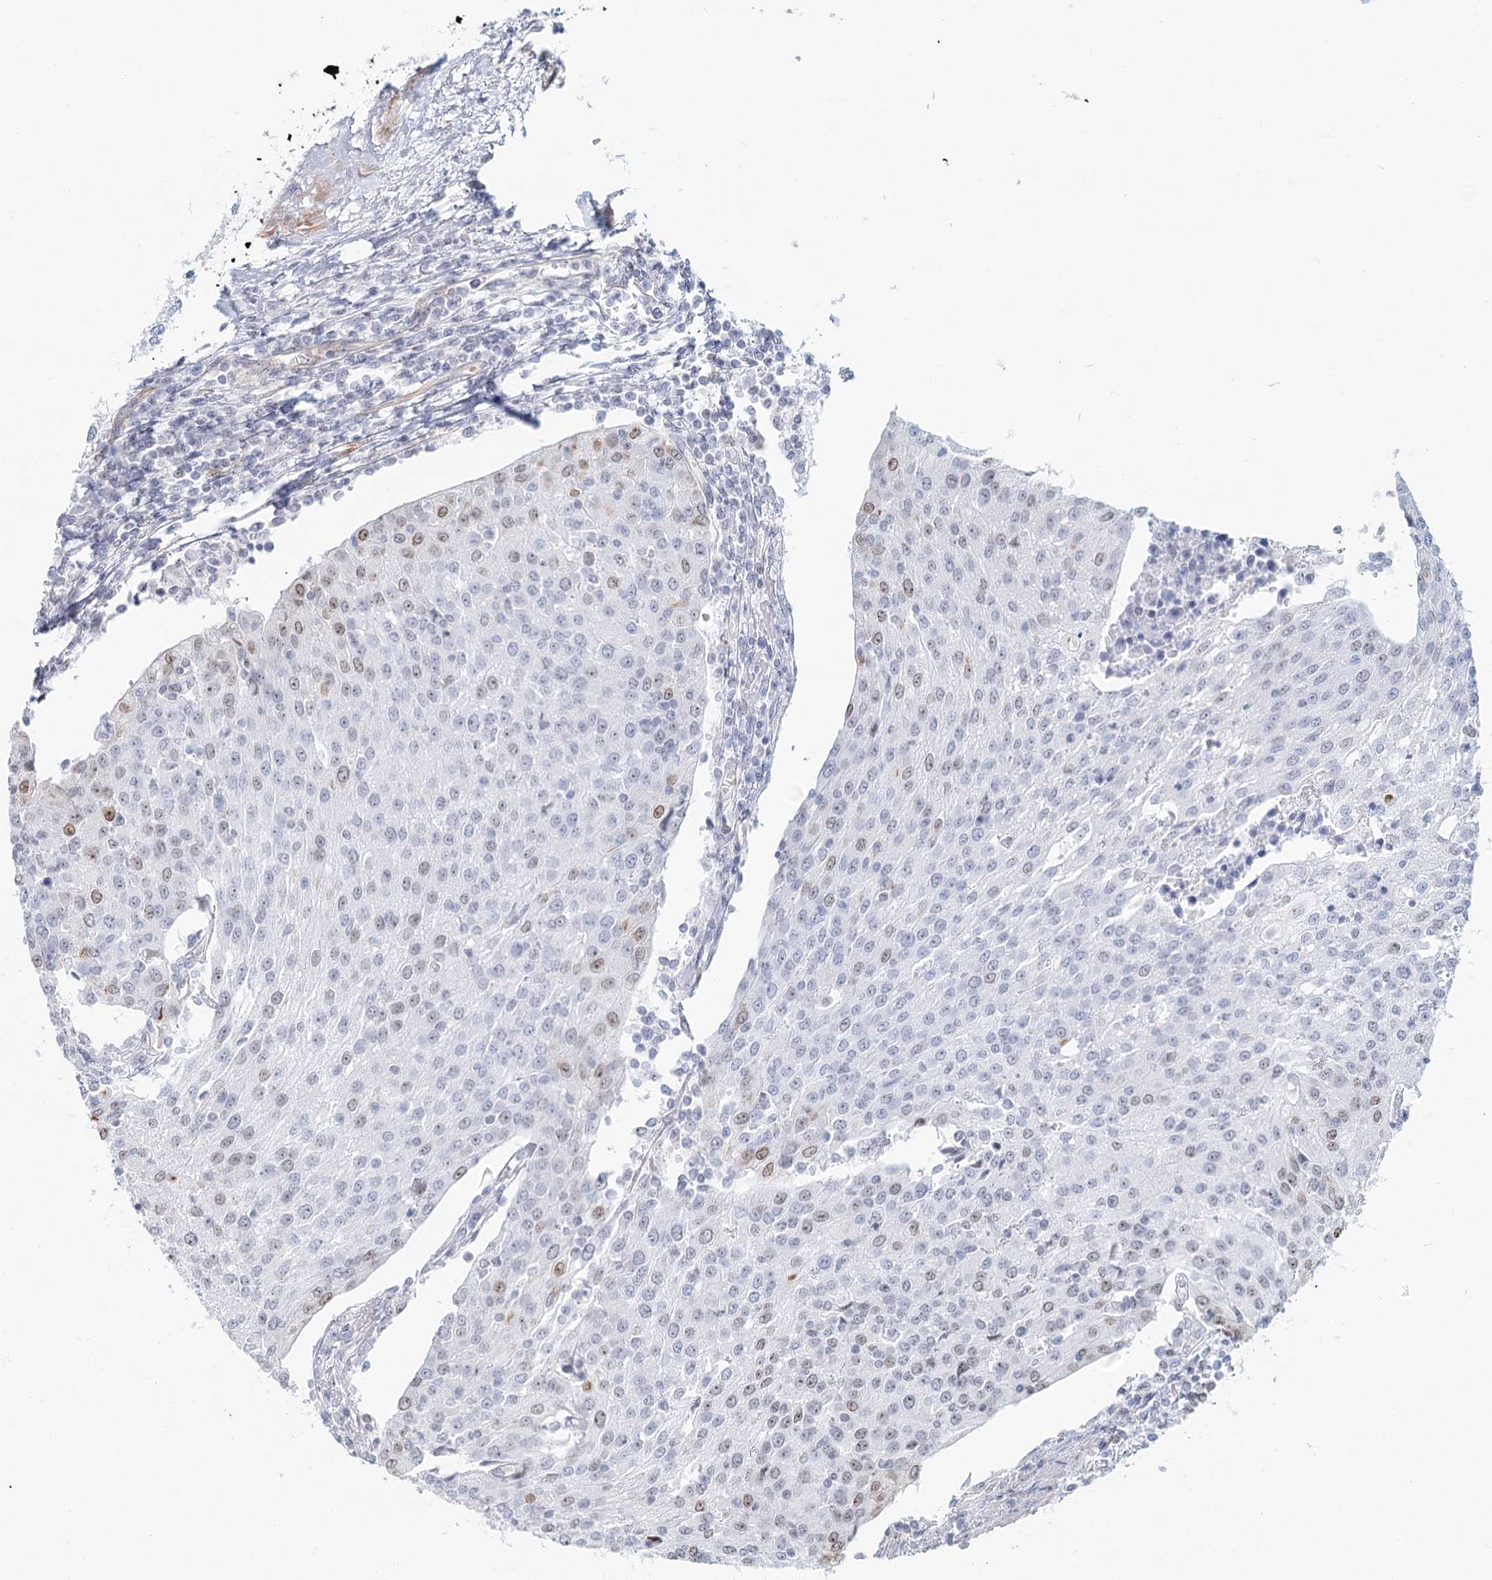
{"staining": {"intensity": "moderate", "quantity": "<25%", "location": "nuclear"}, "tissue": "urothelial cancer", "cell_type": "Tumor cells", "image_type": "cancer", "snomed": [{"axis": "morphology", "description": "Urothelial carcinoma, High grade"}, {"axis": "topography", "description": "Urinary bladder"}], "caption": "Tumor cells demonstrate low levels of moderate nuclear expression in approximately <25% of cells in human urothelial carcinoma (high-grade).", "gene": "ZFYVE28", "patient": {"sex": "female", "age": 85}}